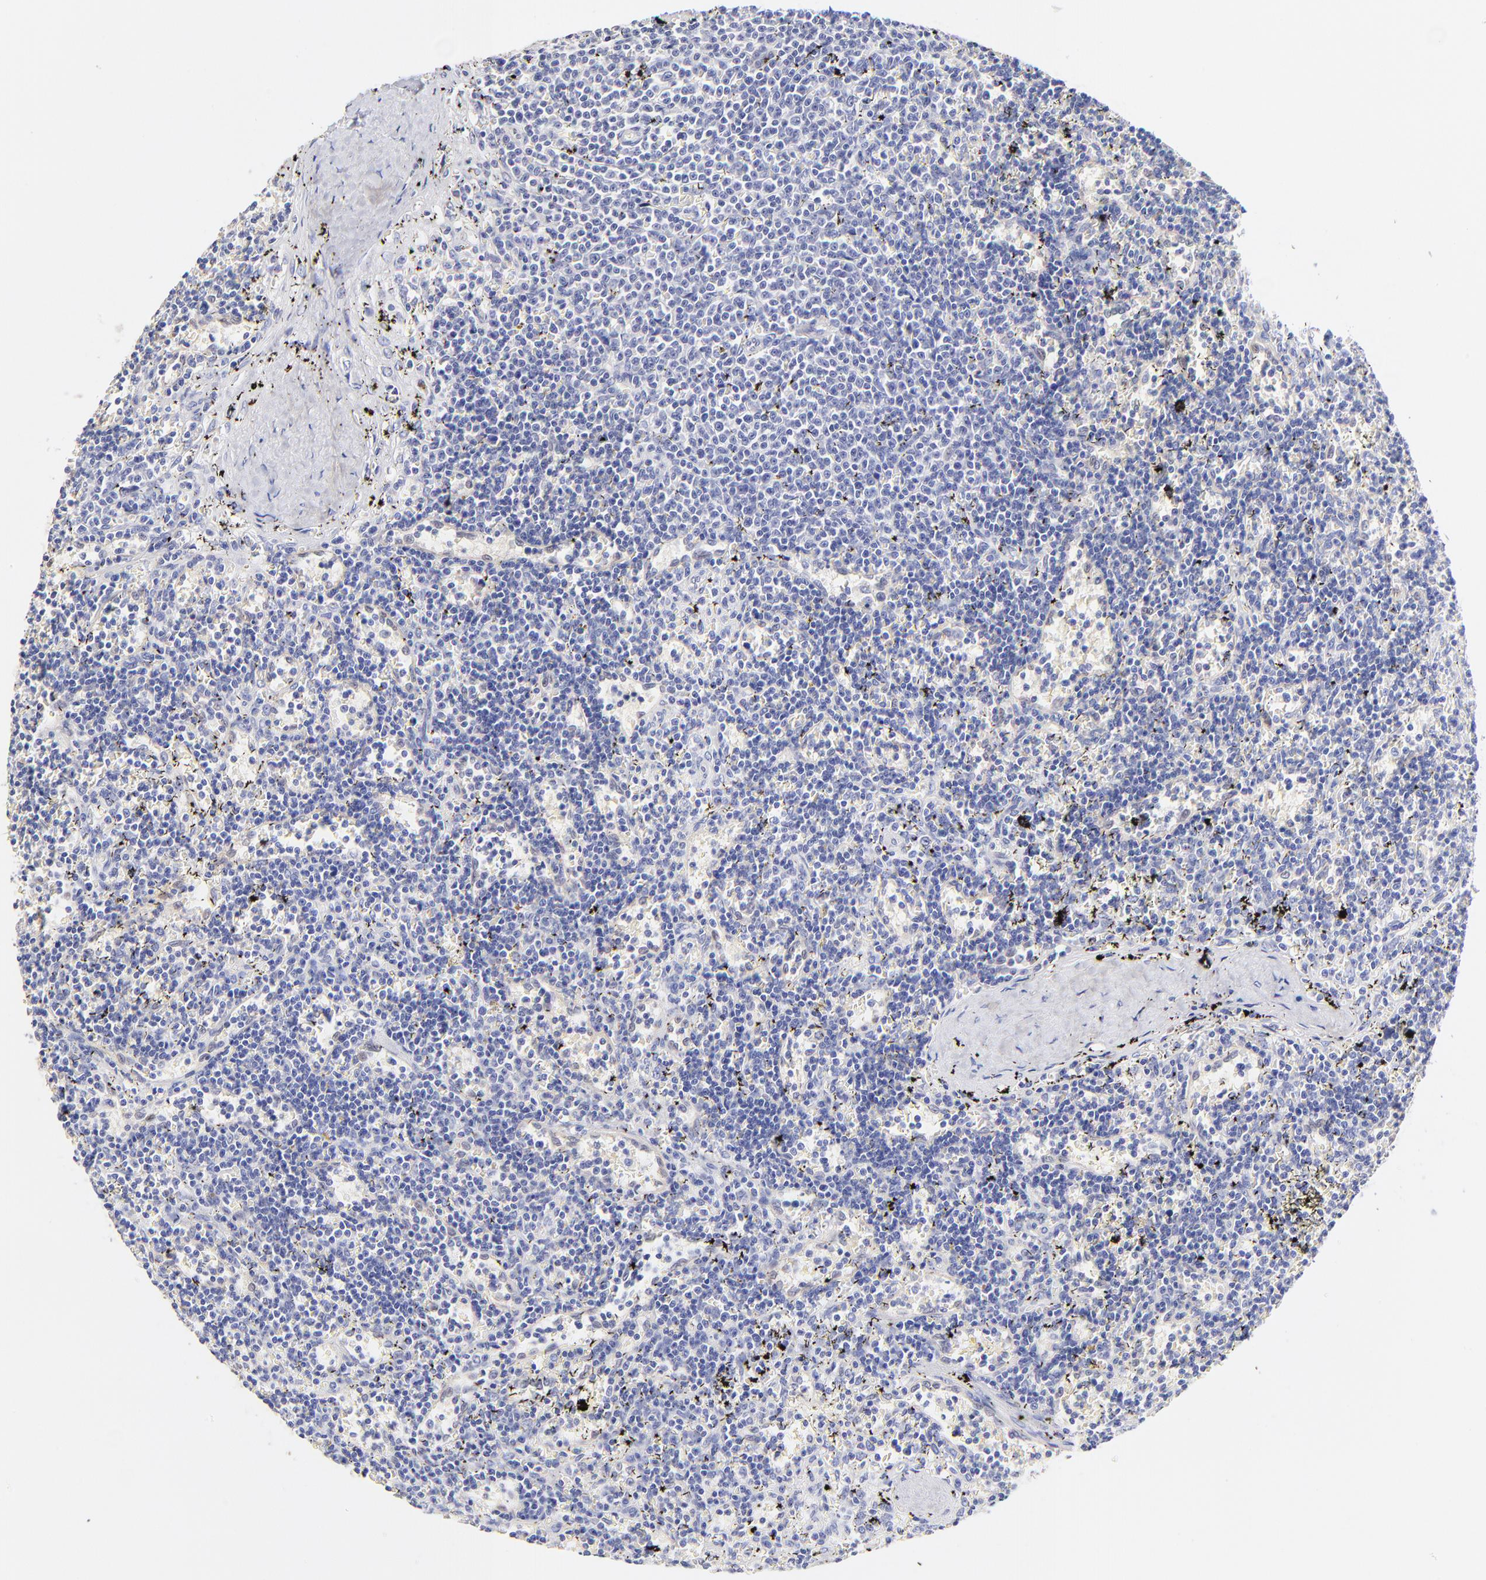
{"staining": {"intensity": "negative", "quantity": "none", "location": "none"}, "tissue": "lymphoma", "cell_type": "Tumor cells", "image_type": "cancer", "snomed": [{"axis": "morphology", "description": "Malignant lymphoma, non-Hodgkin's type, Low grade"}, {"axis": "topography", "description": "Spleen"}], "caption": "DAB immunohistochemical staining of lymphoma displays no significant expression in tumor cells.", "gene": "ASB9", "patient": {"sex": "male", "age": 60}}